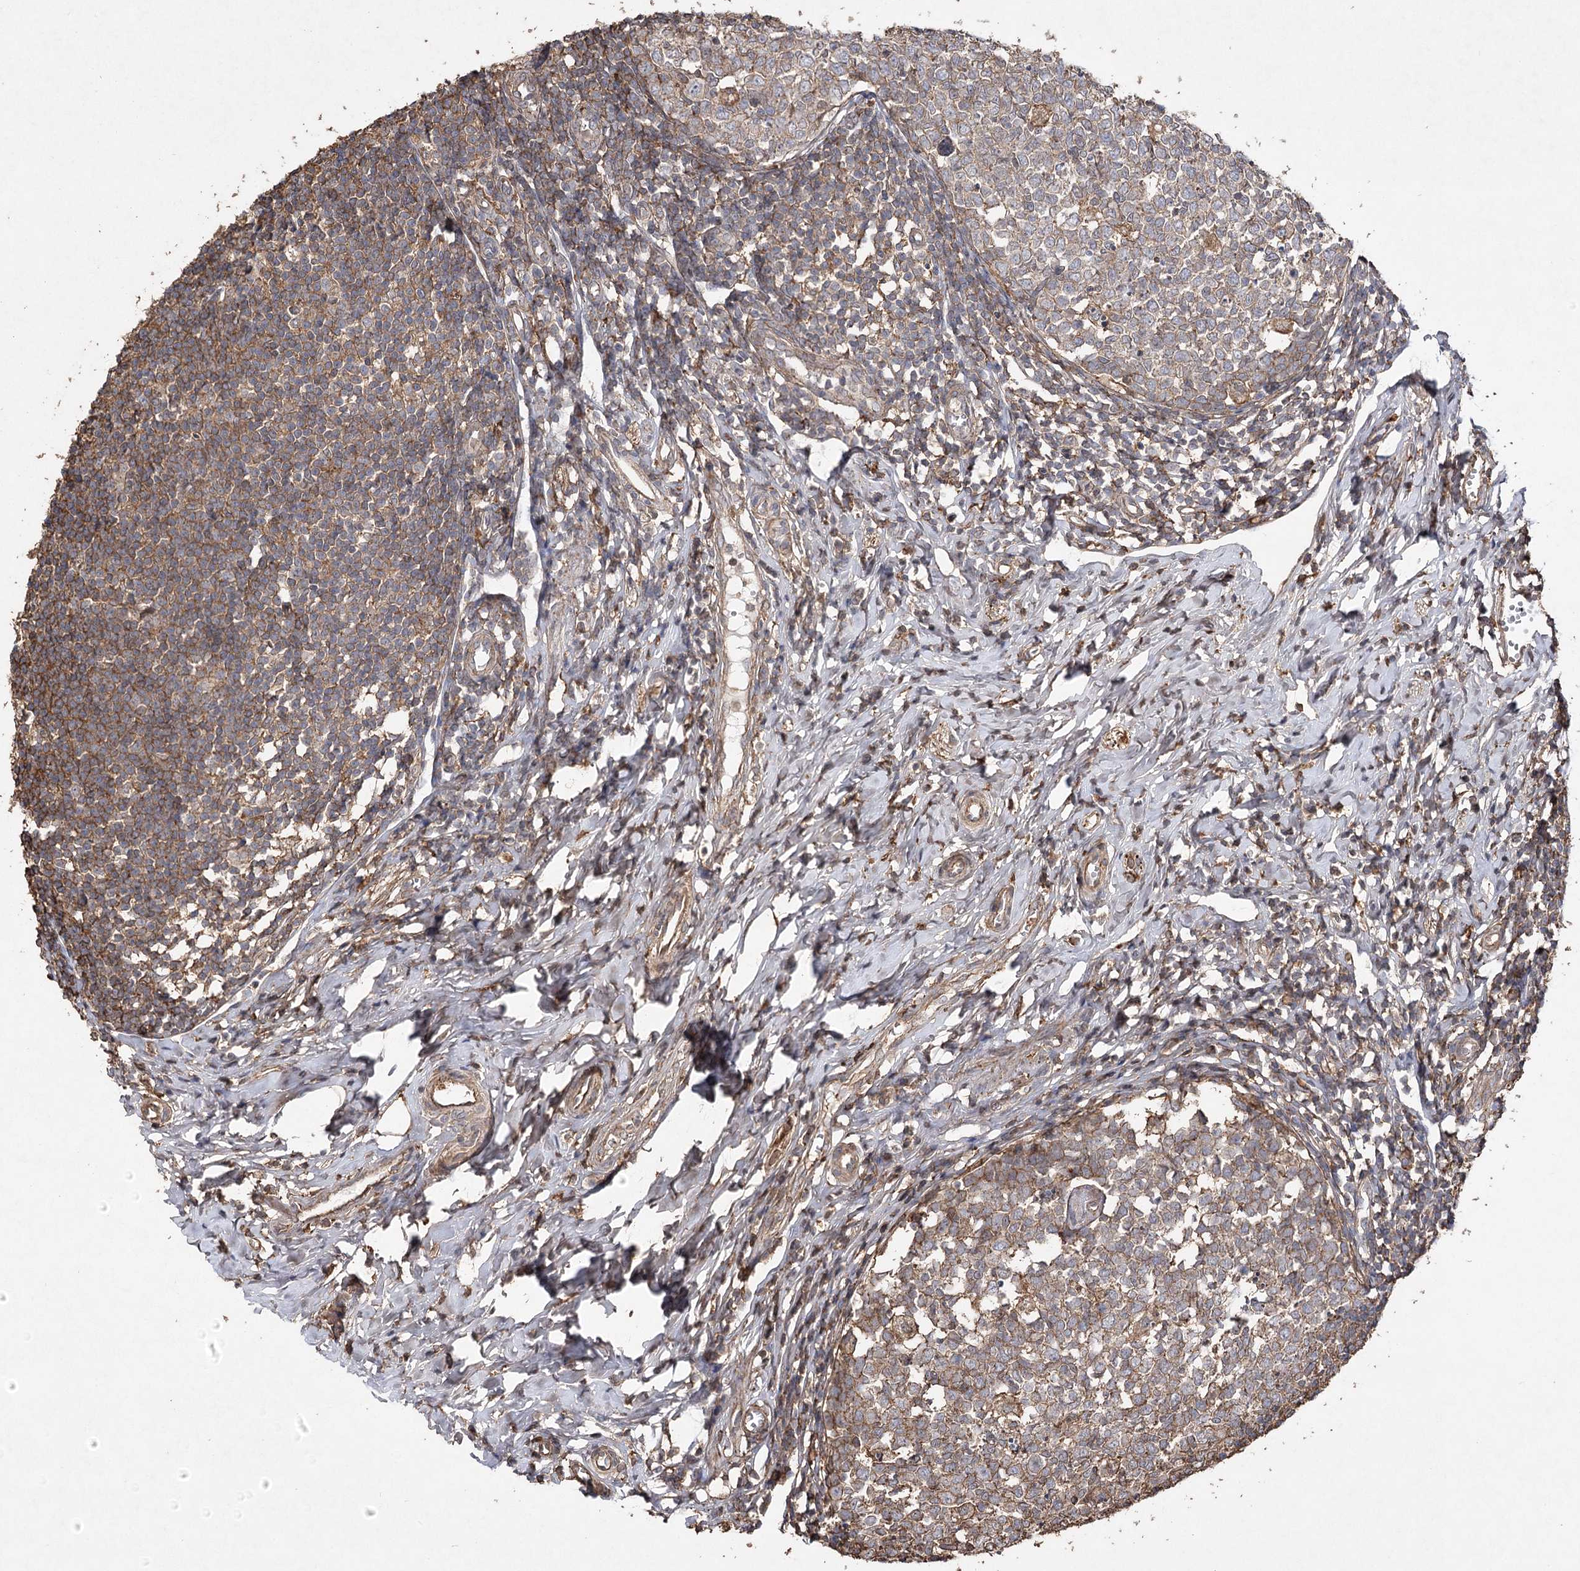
{"staining": {"intensity": "weak", "quantity": "25%-75%", "location": "cytoplasmic/membranous"}, "tissue": "appendix", "cell_type": "Glandular cells", "image_type": "normal", "snomed": [{"axis": "morphology", "description": "Normal tissue, NOS"}, {"axis": "topography", "description": "Appendix"}], "caption": "Appendix stained with a brown dye demonstrates weak cytoplasmic/membranous positive staining in about 25%-75% of glandular cells.", "gene": "OBSL1", "patient": {"sex": "male", "age": 14}}